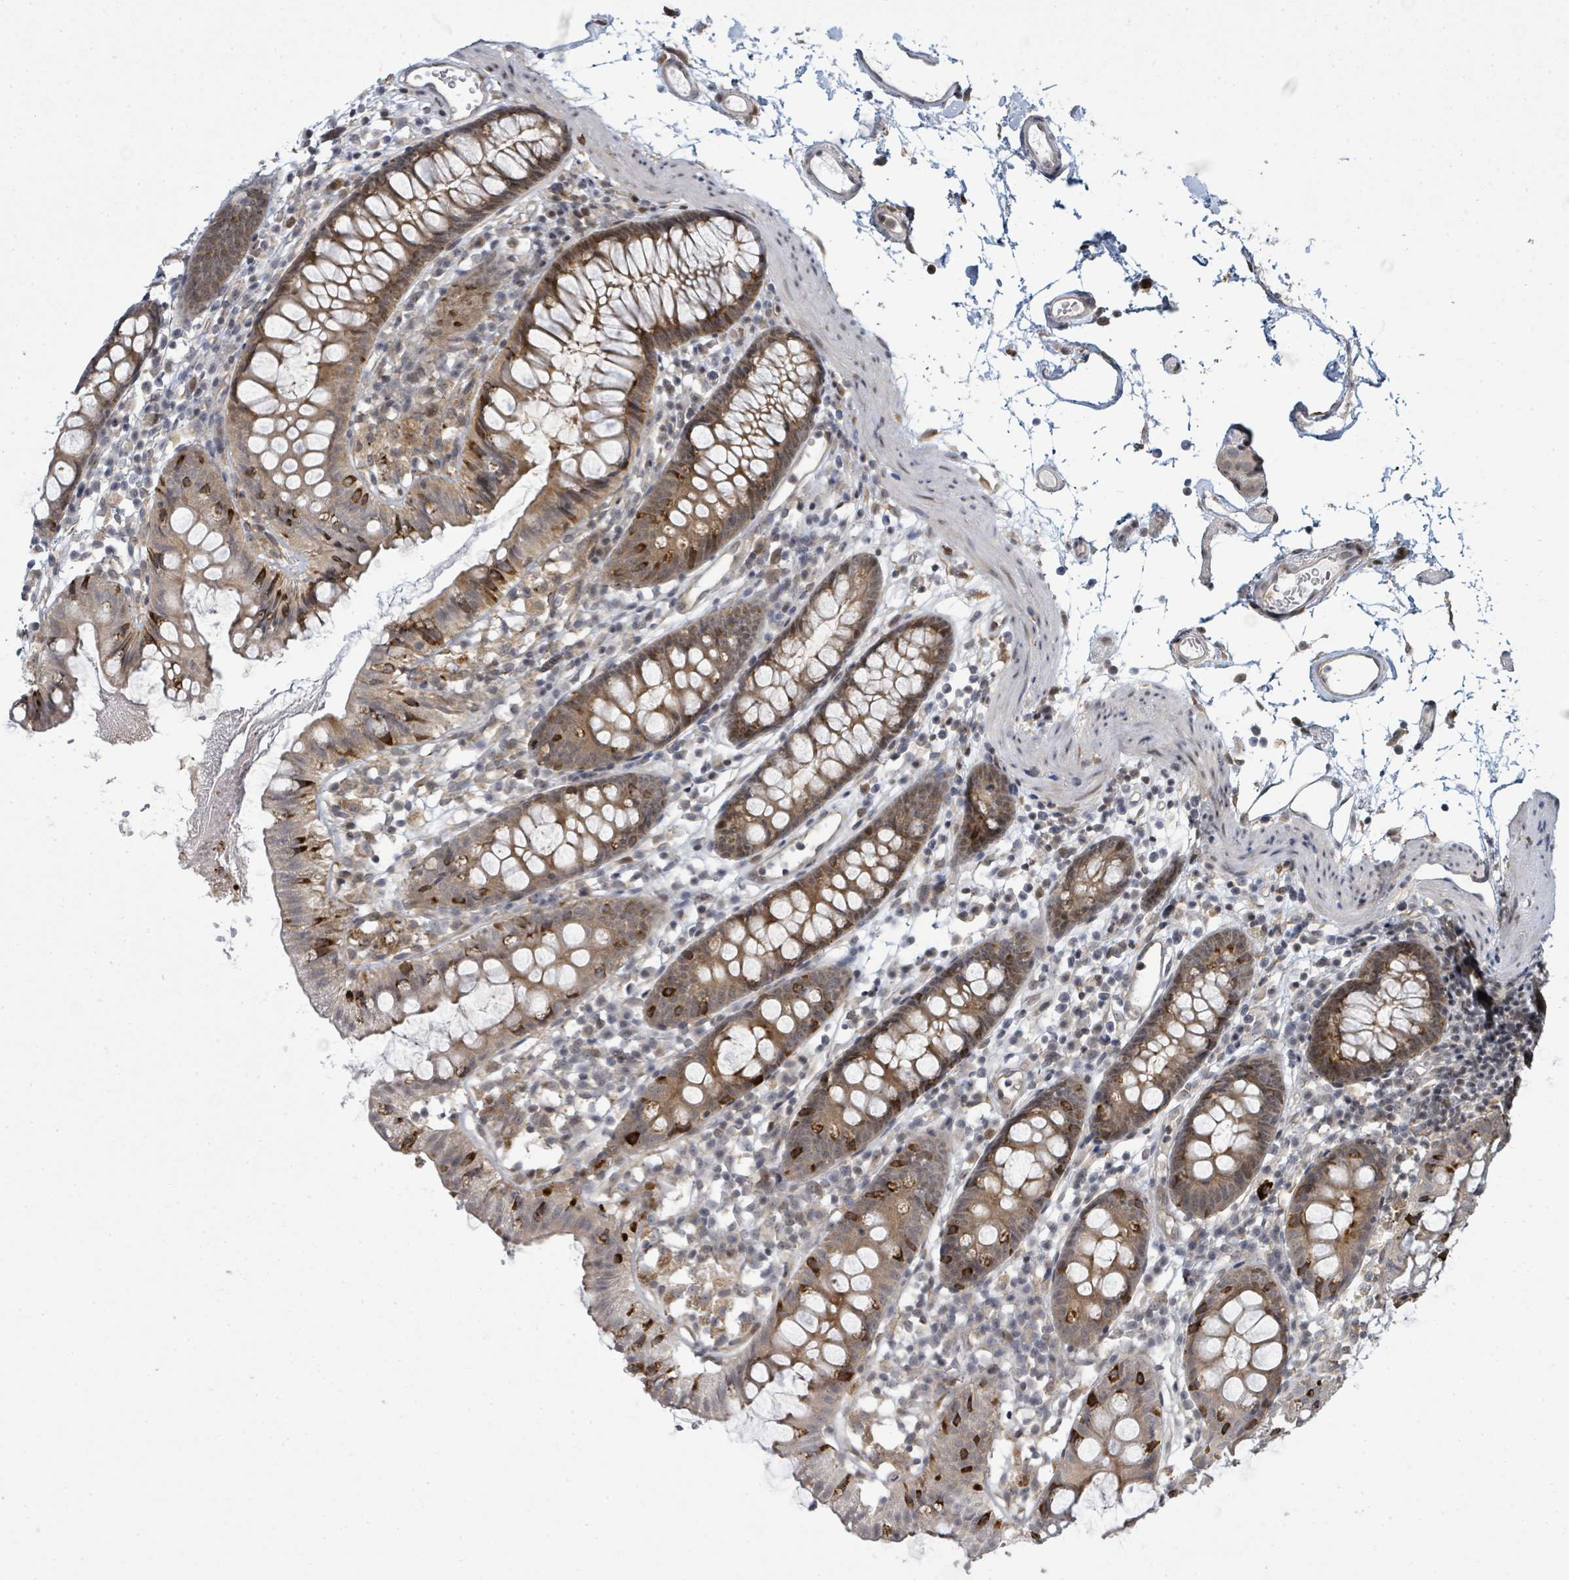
{"staining": {"intensity": "weak", "quantity": ">75%", "location": "cytoplasmic/membranous"}, "tissue": "colon", "cell_type": "Endothelial cells", "image_type": "normal", "snomed": [{"axis": "morphology", "description": "Normal tissue, NOS"}, {"axis": "topography", "description": "Colon"}], "caption": "Immunohistochemistry (DAB) staining of normal colon reveals weak cytoplasmic/membranous protein expression in approximately >75% of endothelial cells. (DAB (3,3'-diaminobenzidine) IHC with brightfield microscopy, high magnification).", "gene": "PSMG2", "patient": {"sex": "female", "age": 84}}